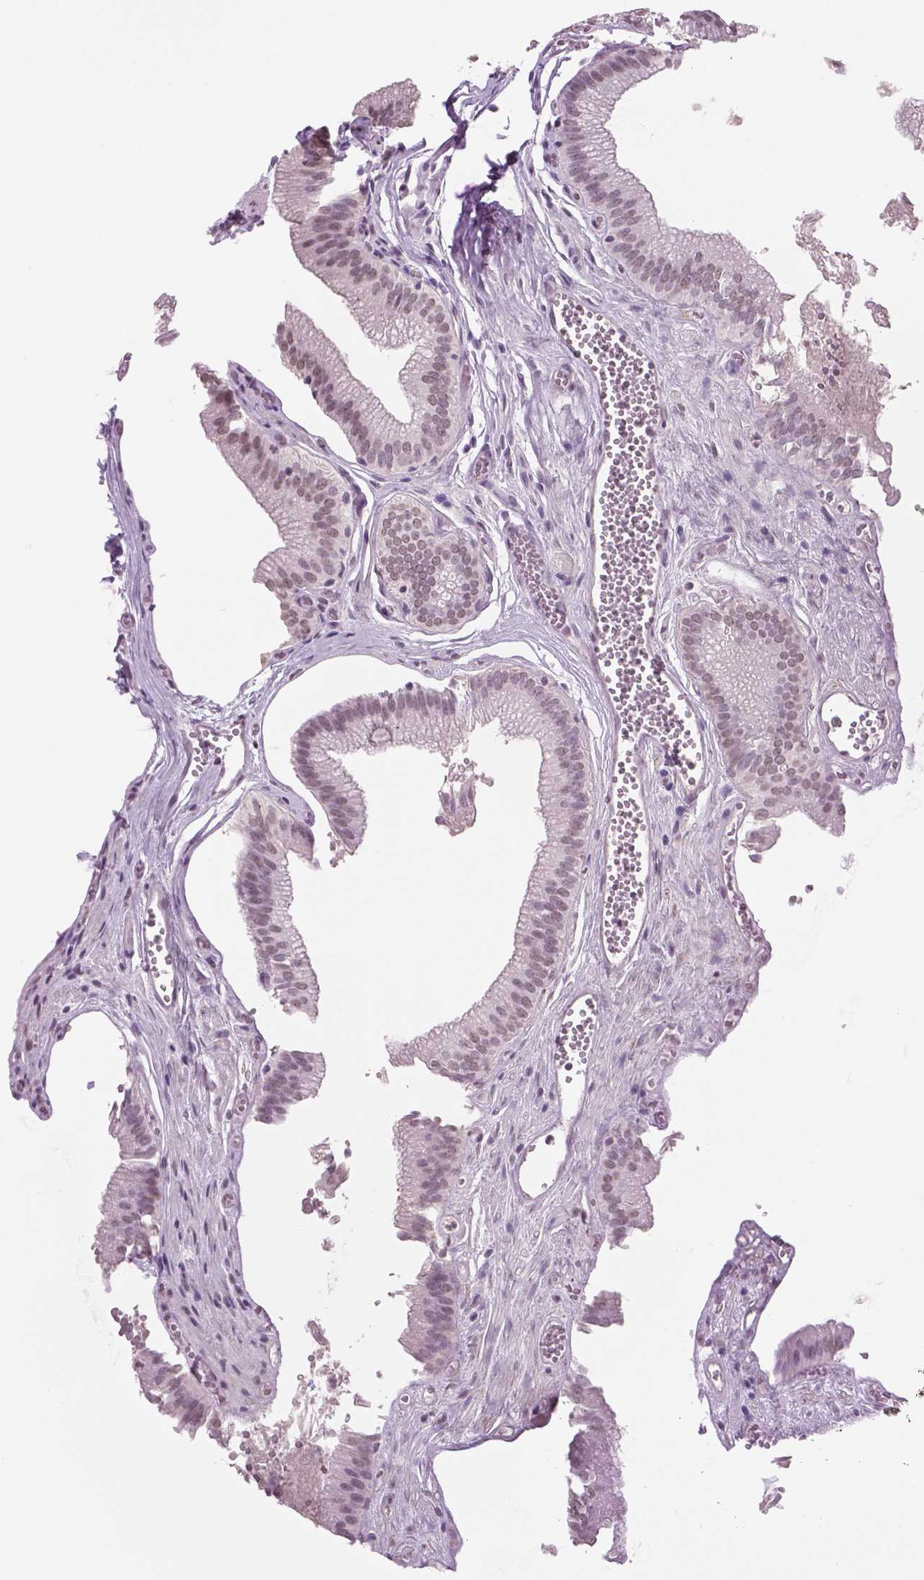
{"staining": {"intensity": "weak", "quantity": "25%-75%", "location": "nuclear"}, "tissue": "gallbladder", "cell_type": "Glandular cells", "image_type": "normal", "snomed": [{"axis": "morphology", "description": "Normal tissue, NOS"}, {"axis": "topography", "description": "Gallbladder"}, {"axis": "topography", "description": "Peripheral nerve tissue"}], "caption": "Weak nuclear expression is present in approximately 25%-75% of glandular cells in benign gallbladder.", "gene": "IGF2BP1", "patient": {"sex": "male", "age": 17}}